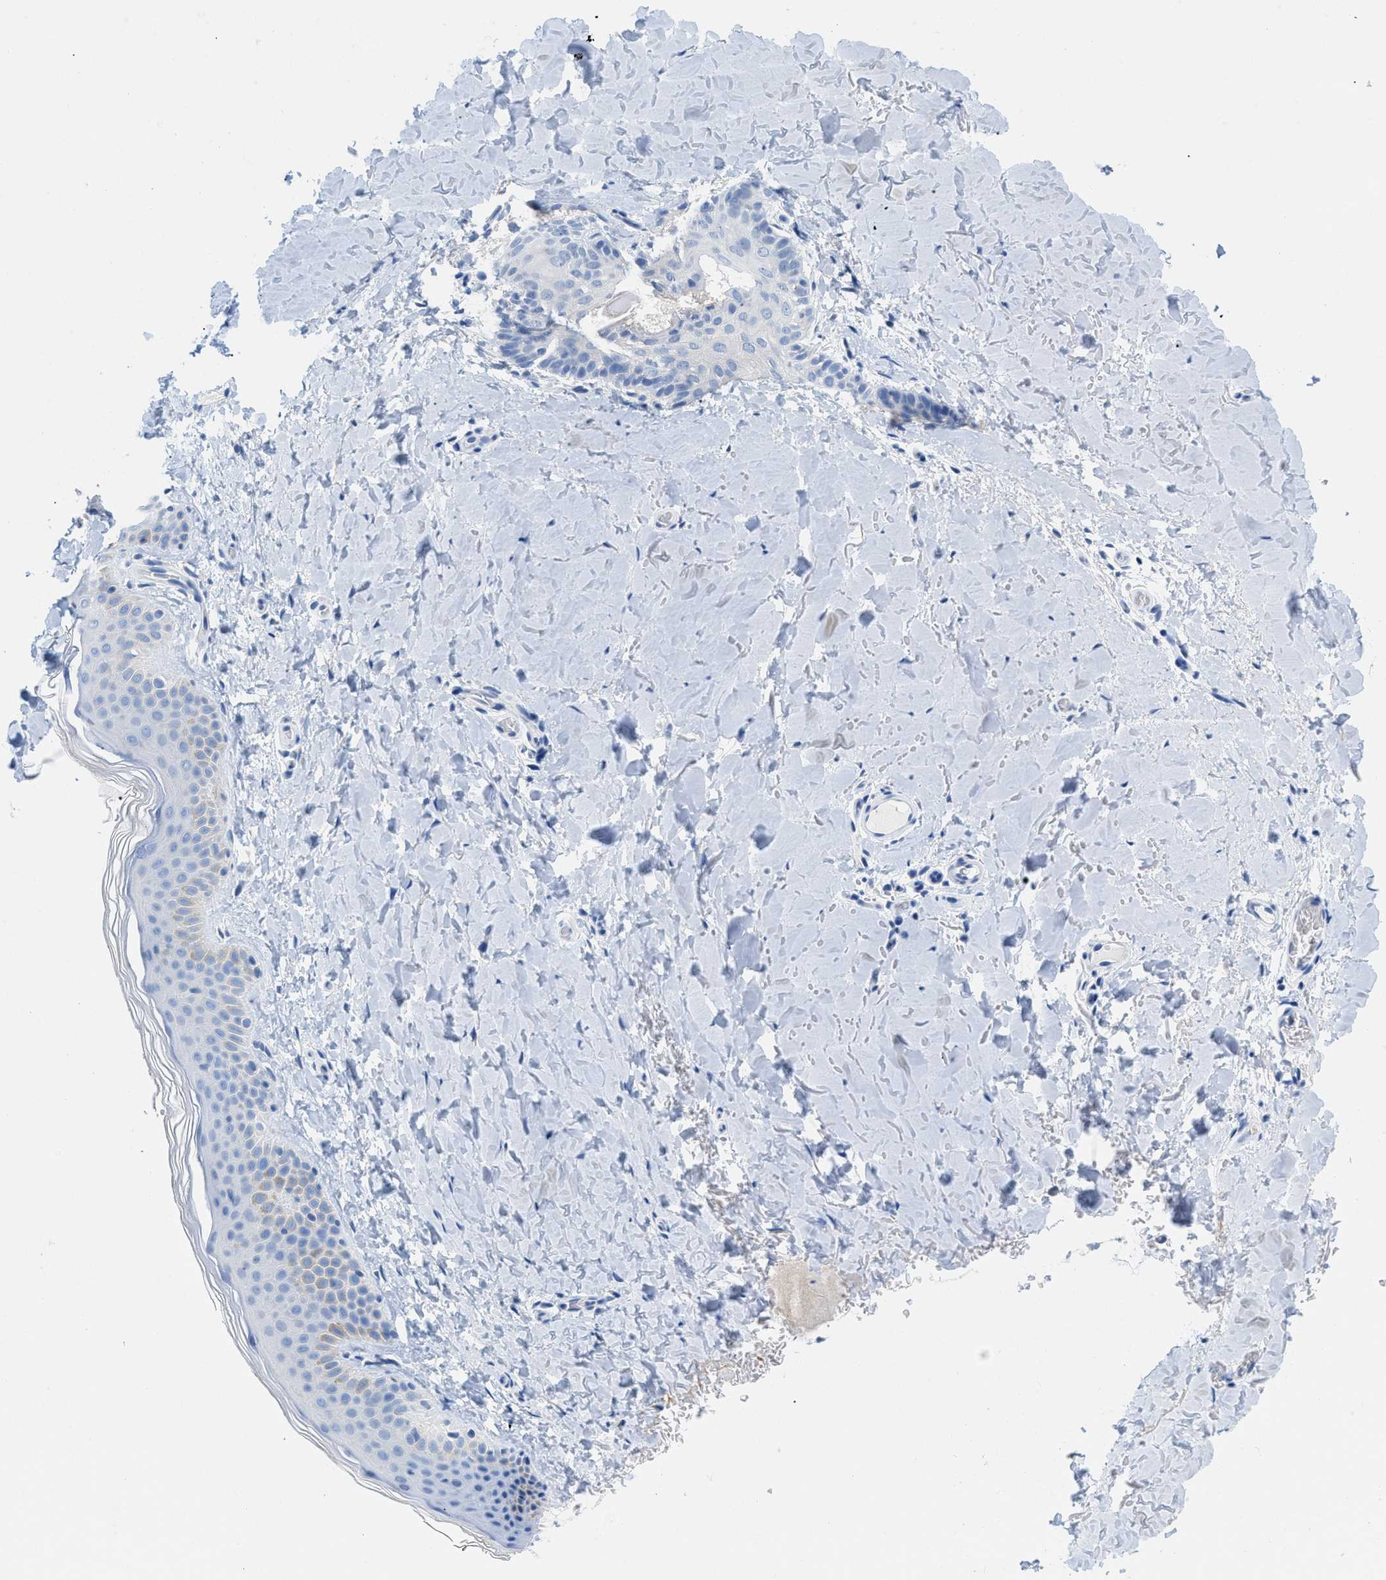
{"staining": {"intensity": "negative", "quantity": "none", "location": "none"}, "tissue": "skin cancer", "cell_type": "Tumor cells", "image_type": "cancer", "snomed": [{"axis": "morphology", "description": "Normal tissue, NOS"}, {"axis": "morphology", "description": "Basal cell carcinoma"}, {"axis": "topography", "description": "Skin"}], "caption": "Immunohistochemical staining of human skin basal cell carcinoma exhibits no significant staining in tumor cells.", "gene": "BPGM", "patient": {"sex": "male", "age": 56}}